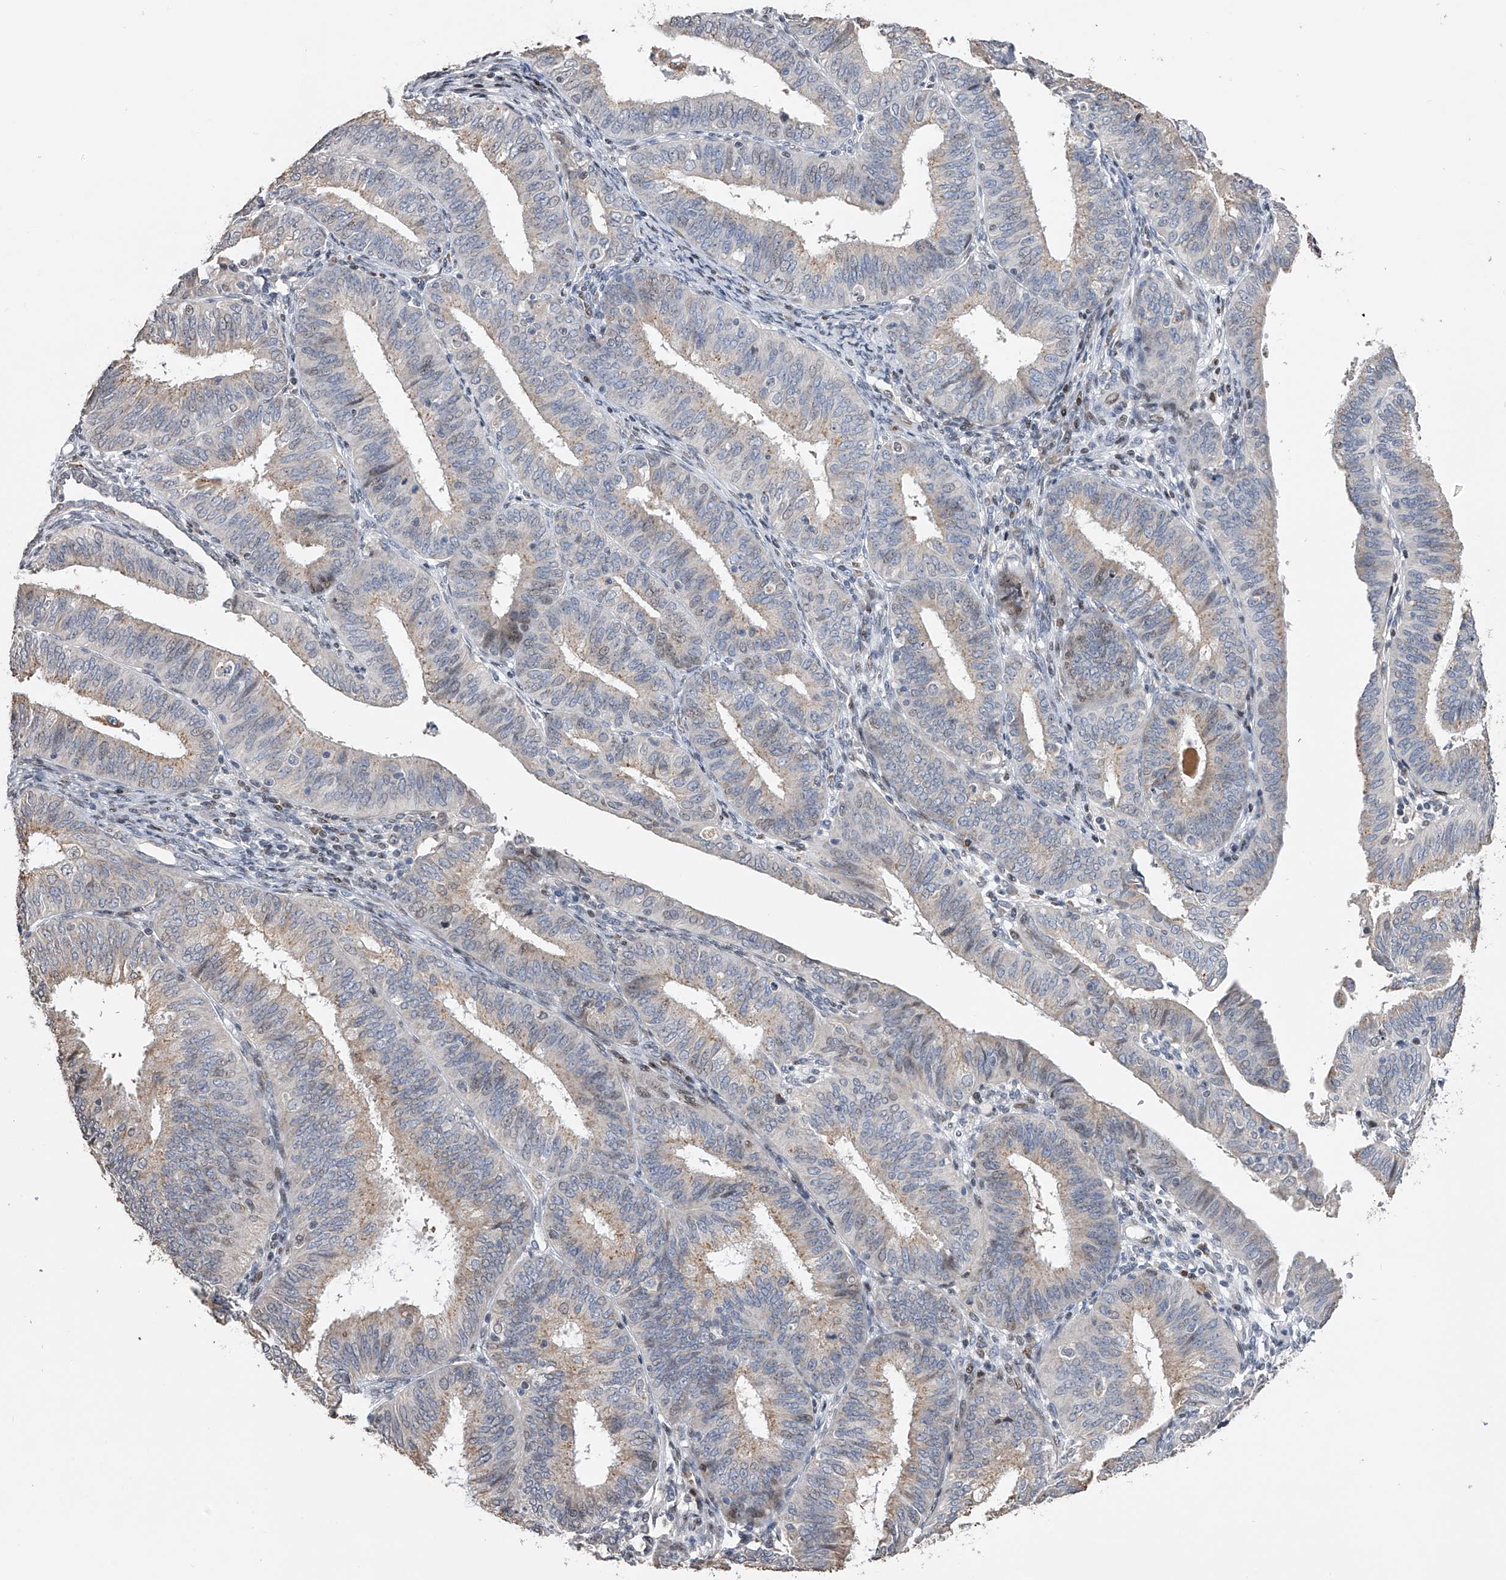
{"staining": {"intensity": "negative", "quantity": "none", "location": "none"}, "tissue": "endometrial cancer", "cell_type": "Tumor cells", "image_type": "cancer", "snomed": [{"axis": "morphology", "description": "Adenocarcinoma, NOS"}, {"axis": "topography", "description": "Endometrium"}], "caption": "The histopathology image reveals no significant staining in tumor cells of endometrial adenocarcinoma.", "gene": "RWDD2A", "patient": {"sex": "female", "age": 51}}